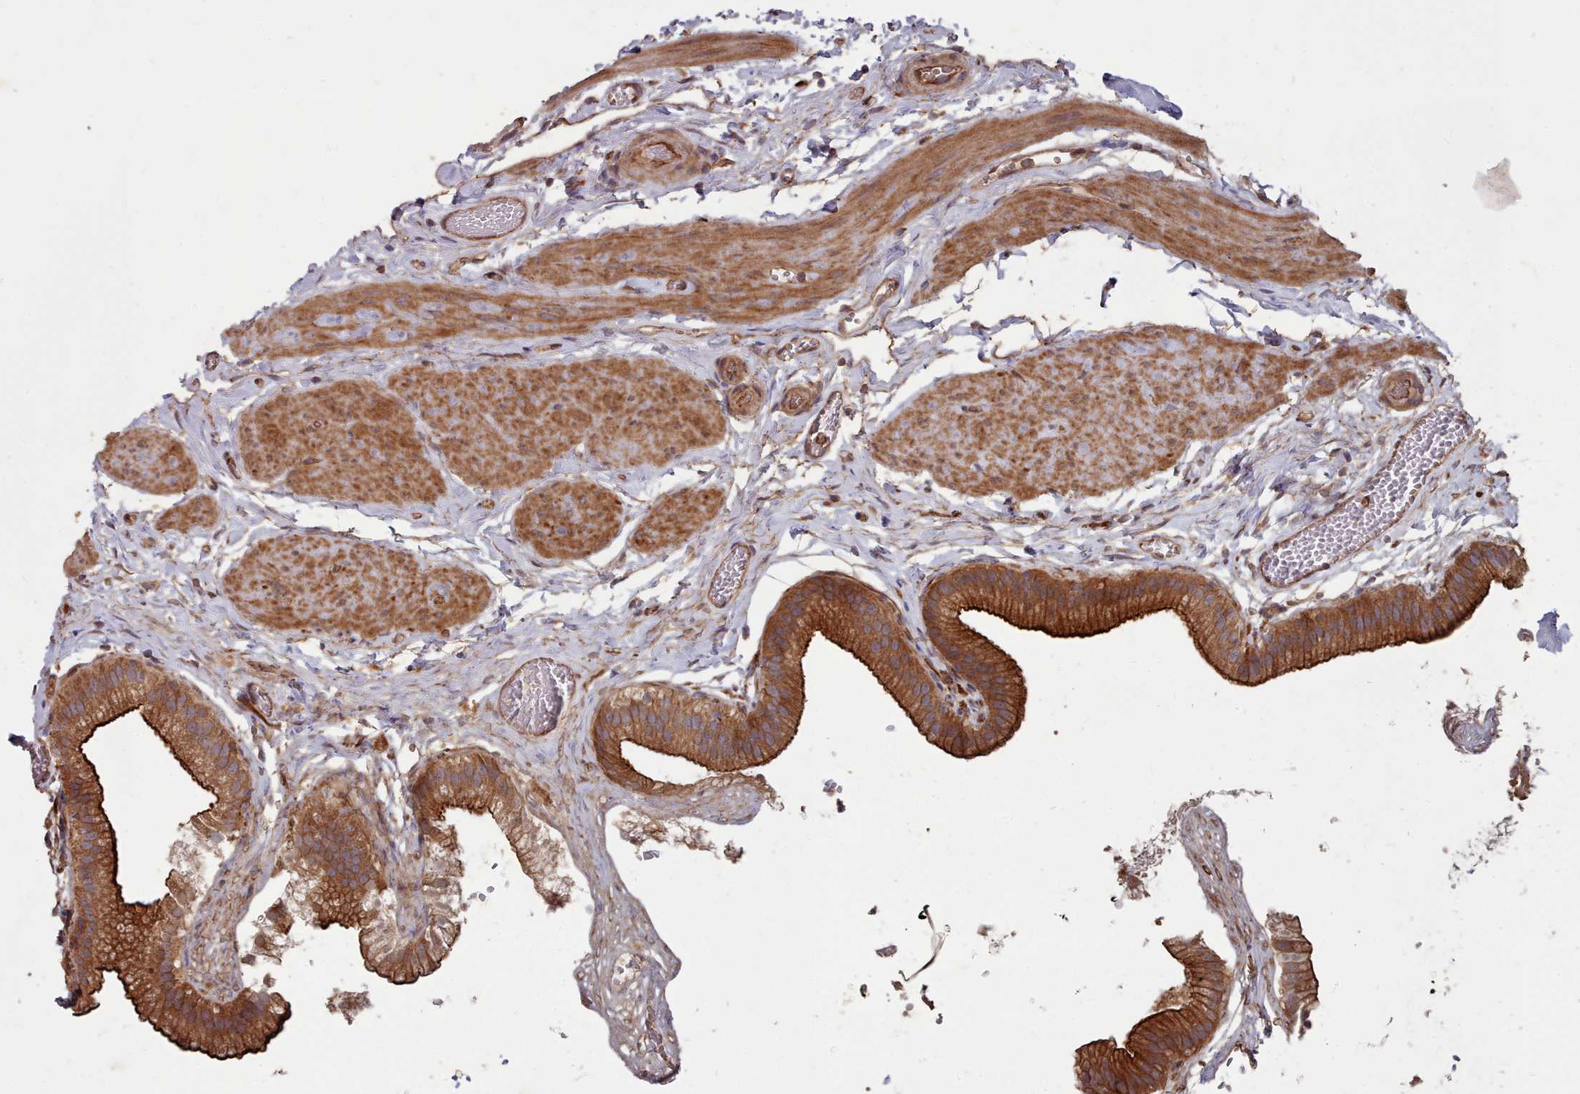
{"staining": {"intensity": "strong", "quantity": ">75%", "location": "cytoplasmic/membranous"}, "tissue": "gallbladder", "cell_type": "Glandular cells", "image_type": "normal", "snomed": [{"axis": "morphology", "description": "Normal tissue, NOS"}, {"axis": "topography", "description": "Gallbladder"}], "caption": "IHC (DAB (3,3'-diaminobenzidine)) staining of unremarkable gallbladder displays strong cytoplasmic/membranous protein positivity in about >75% of glandular cells.", "gene": "THSD7B", "patient": {"sex": "female", "age": 54}}